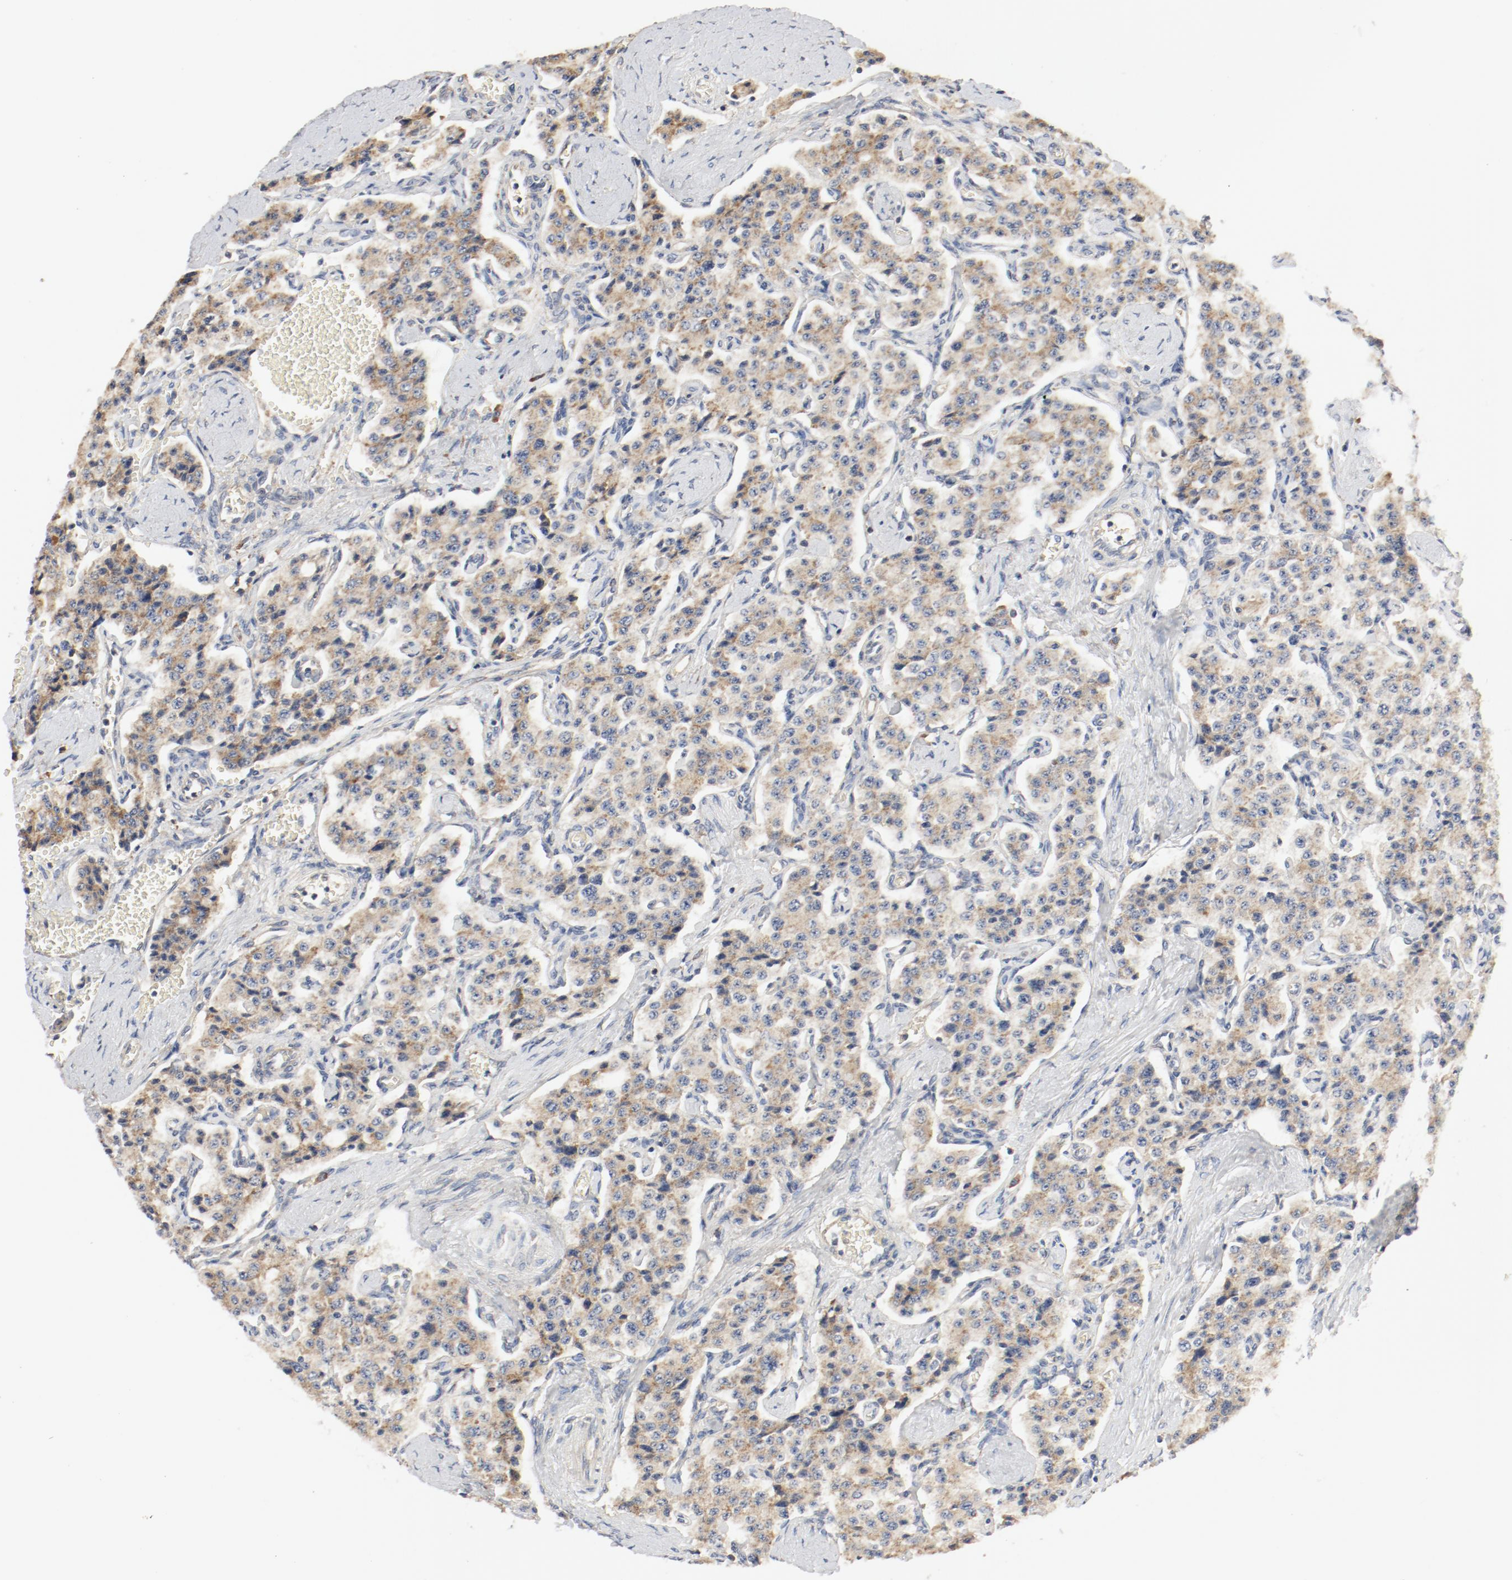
{"staining": {"intensity": "moderate", "quantity": ">75%", "location": "cytoplasmic/membranous"}, "tissue": "carcinoid", "cell_type": "Tumor cells", "image_type": "cancer", "snomed": [{"axis": "morphology", "description": "Carcinoid, malignant, NOS"}, {"axis": "topography", "description": "Small intestine"}], "caption": "The image shows immunohistochemical staining of malignant carcinoid. There is moderate cytoplasmic/membranous staining is present in about >75% of tumor cells.", "gene": "RPS6", "patient": {"sex": "male", "age": 52}}